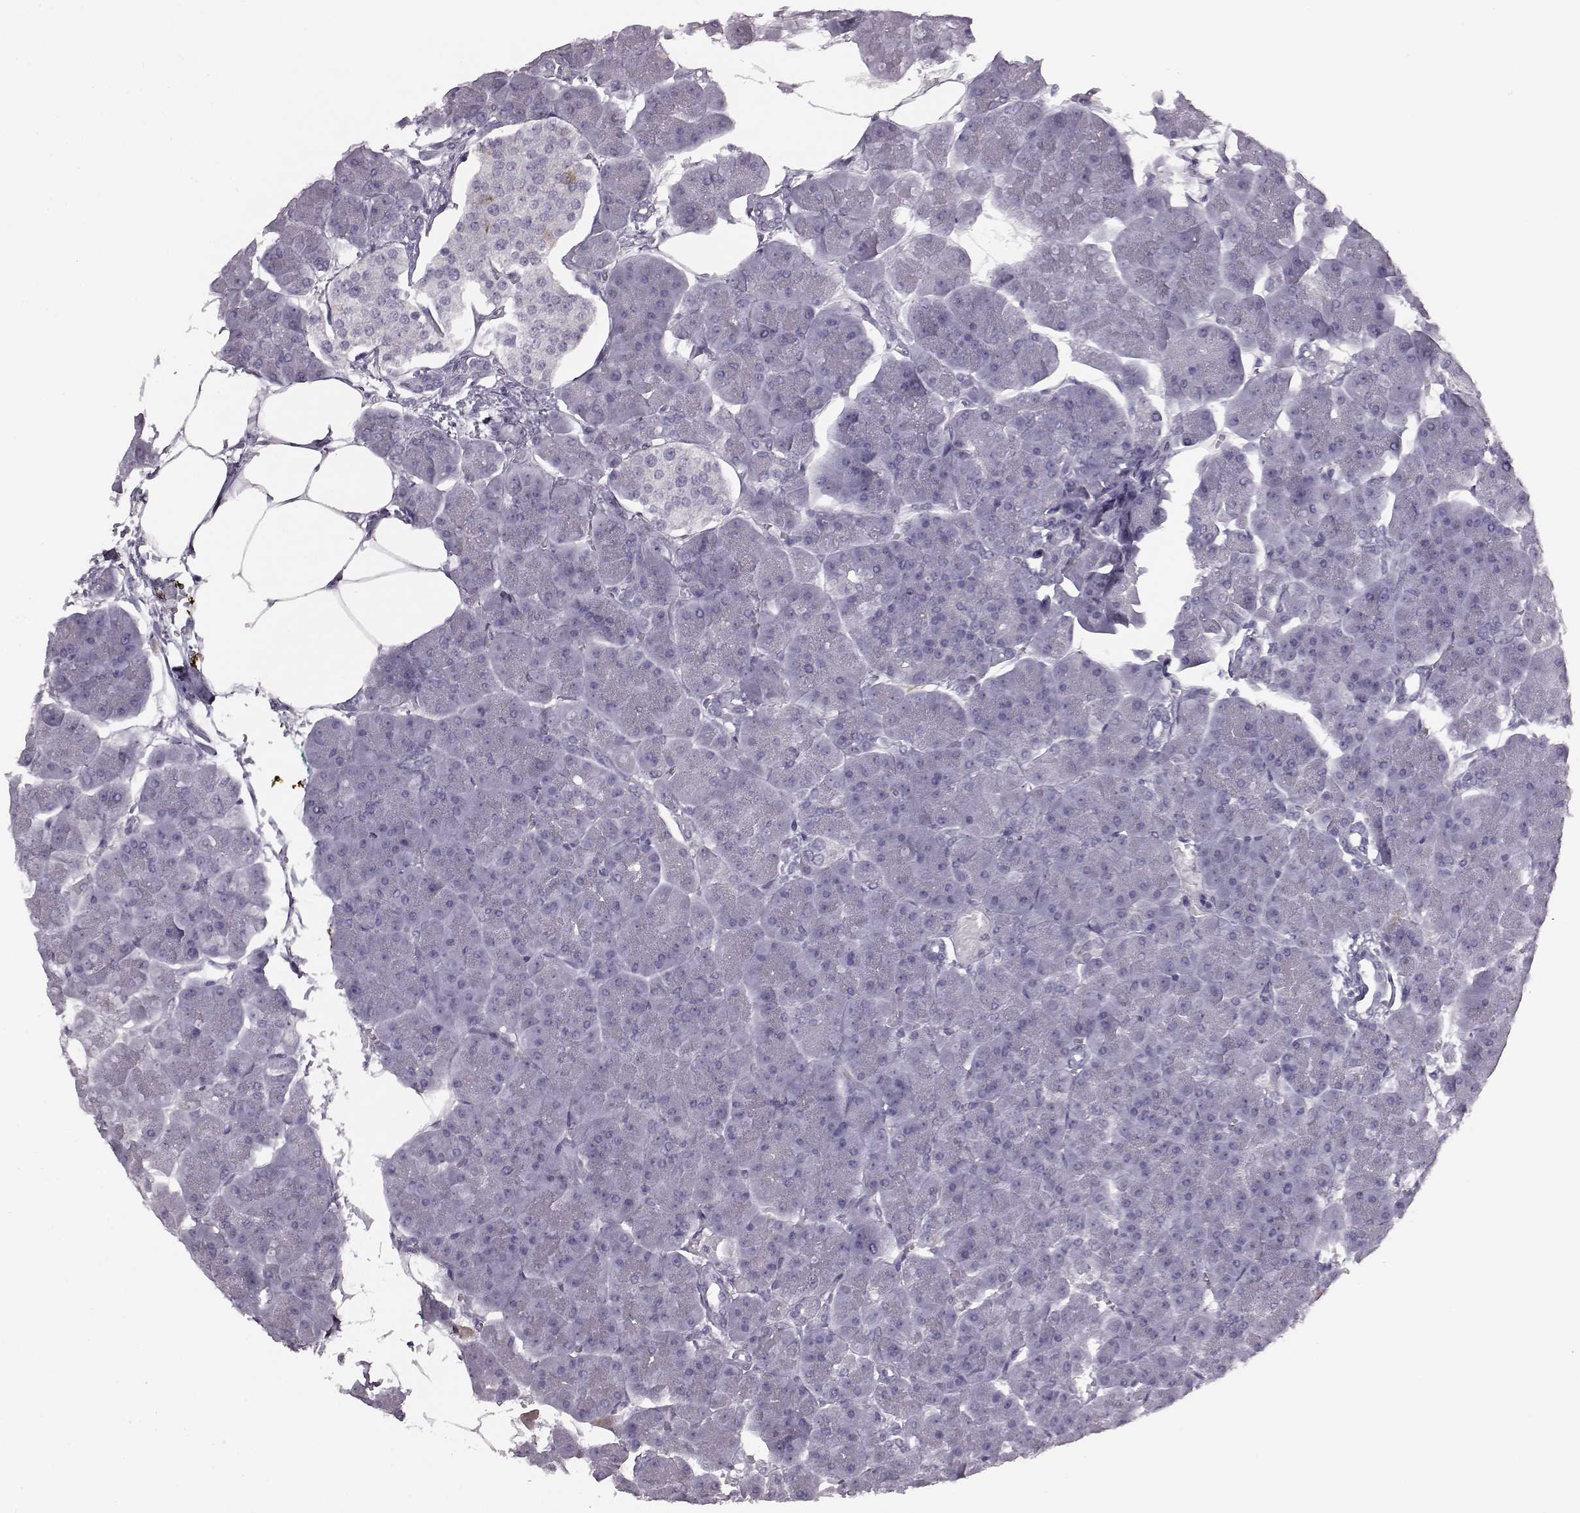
{"staining": {"intensity": "negative", "quantity": "none", "location": "none"}, "tissue": "pancreas", "cell_type": "Exocrine glandular cells", "image_type": "normal", "snomed": [{"axis": "morphology", "description": "Normal tissue, NOS"}, {"axis": "topography", "description": "Adipose tissue"}, {"axis": "topography", "description": "Pancreas"}, {"axis": "topography", "description": "Peripheral nerve tissue"}], "caption": "A photomicrograph of pancreas stained for a protein displays no brown staining in exocrine glandular cells. (Brightfield microscopy of DAB (3,3'-diaminobenzidine) immunohistochemistry (IHC) at high magnification).", "gene": "JSRP1", "patient": {"sex": "female", "age": 58}}